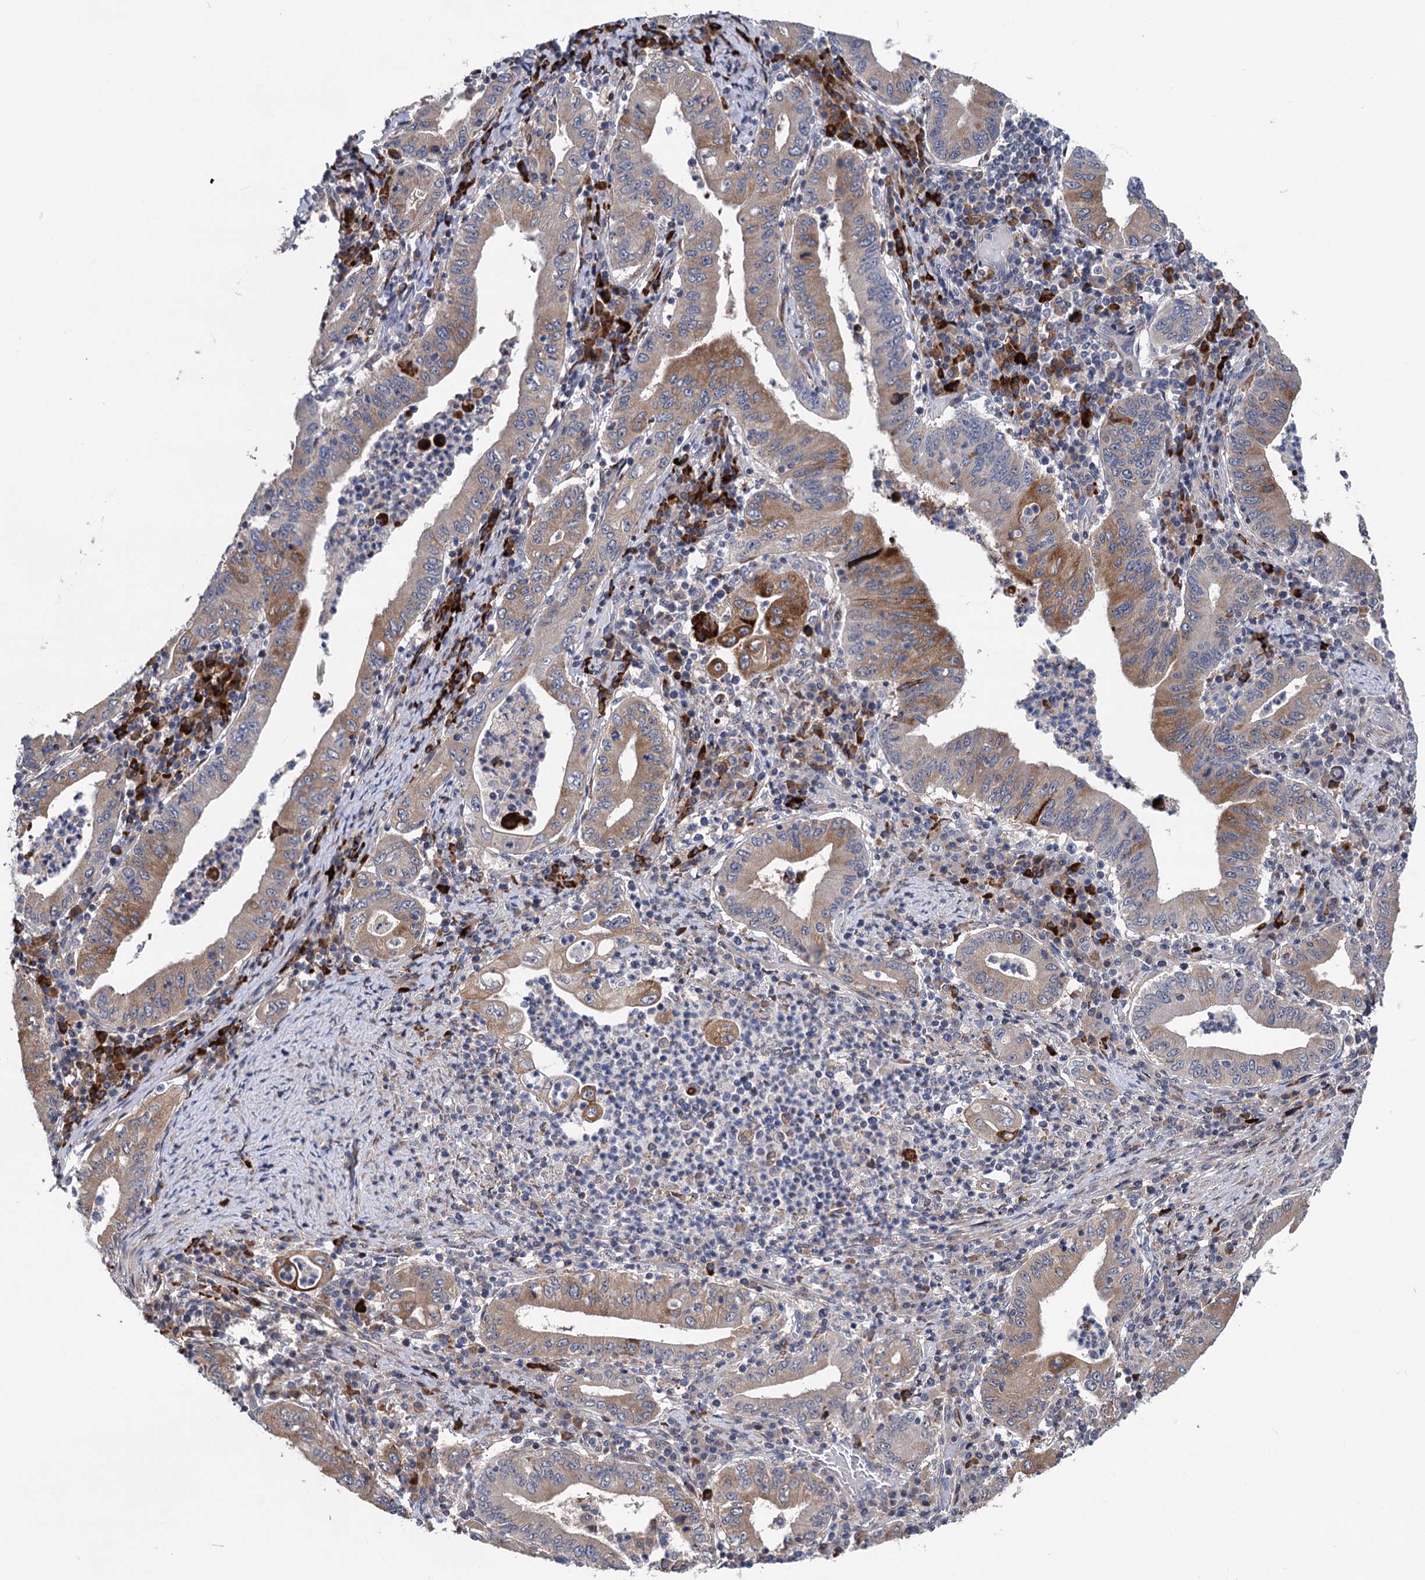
{"staining": {"intensity": "moderate", "quantity": "25%-75%", "location": "cytoplasmic/membranous"}, "tissue": "stomach cancer", "cell_type": "Tumor cells", "image_type": "cancer", "snomed": [{"axis": "morphology", "description": "Normal tissue, NOS"}, {"axis": "morphology", "description": "Adenocarcinoma, NOS"}, {"axis": "topography", "description": "Esophagus"}, {"axis": "topography", "description": "Stomach, upper"}, {"axis": "topography", "description": "Peripheral nerve tissue"}], "caption": "Stomach cancer tissue displays moderate cytoplasmic/membranous staining in approximately 25%-75% of tumor cells", "gene": "UBR1", "patient": {"sex": "male", "age": 62}}